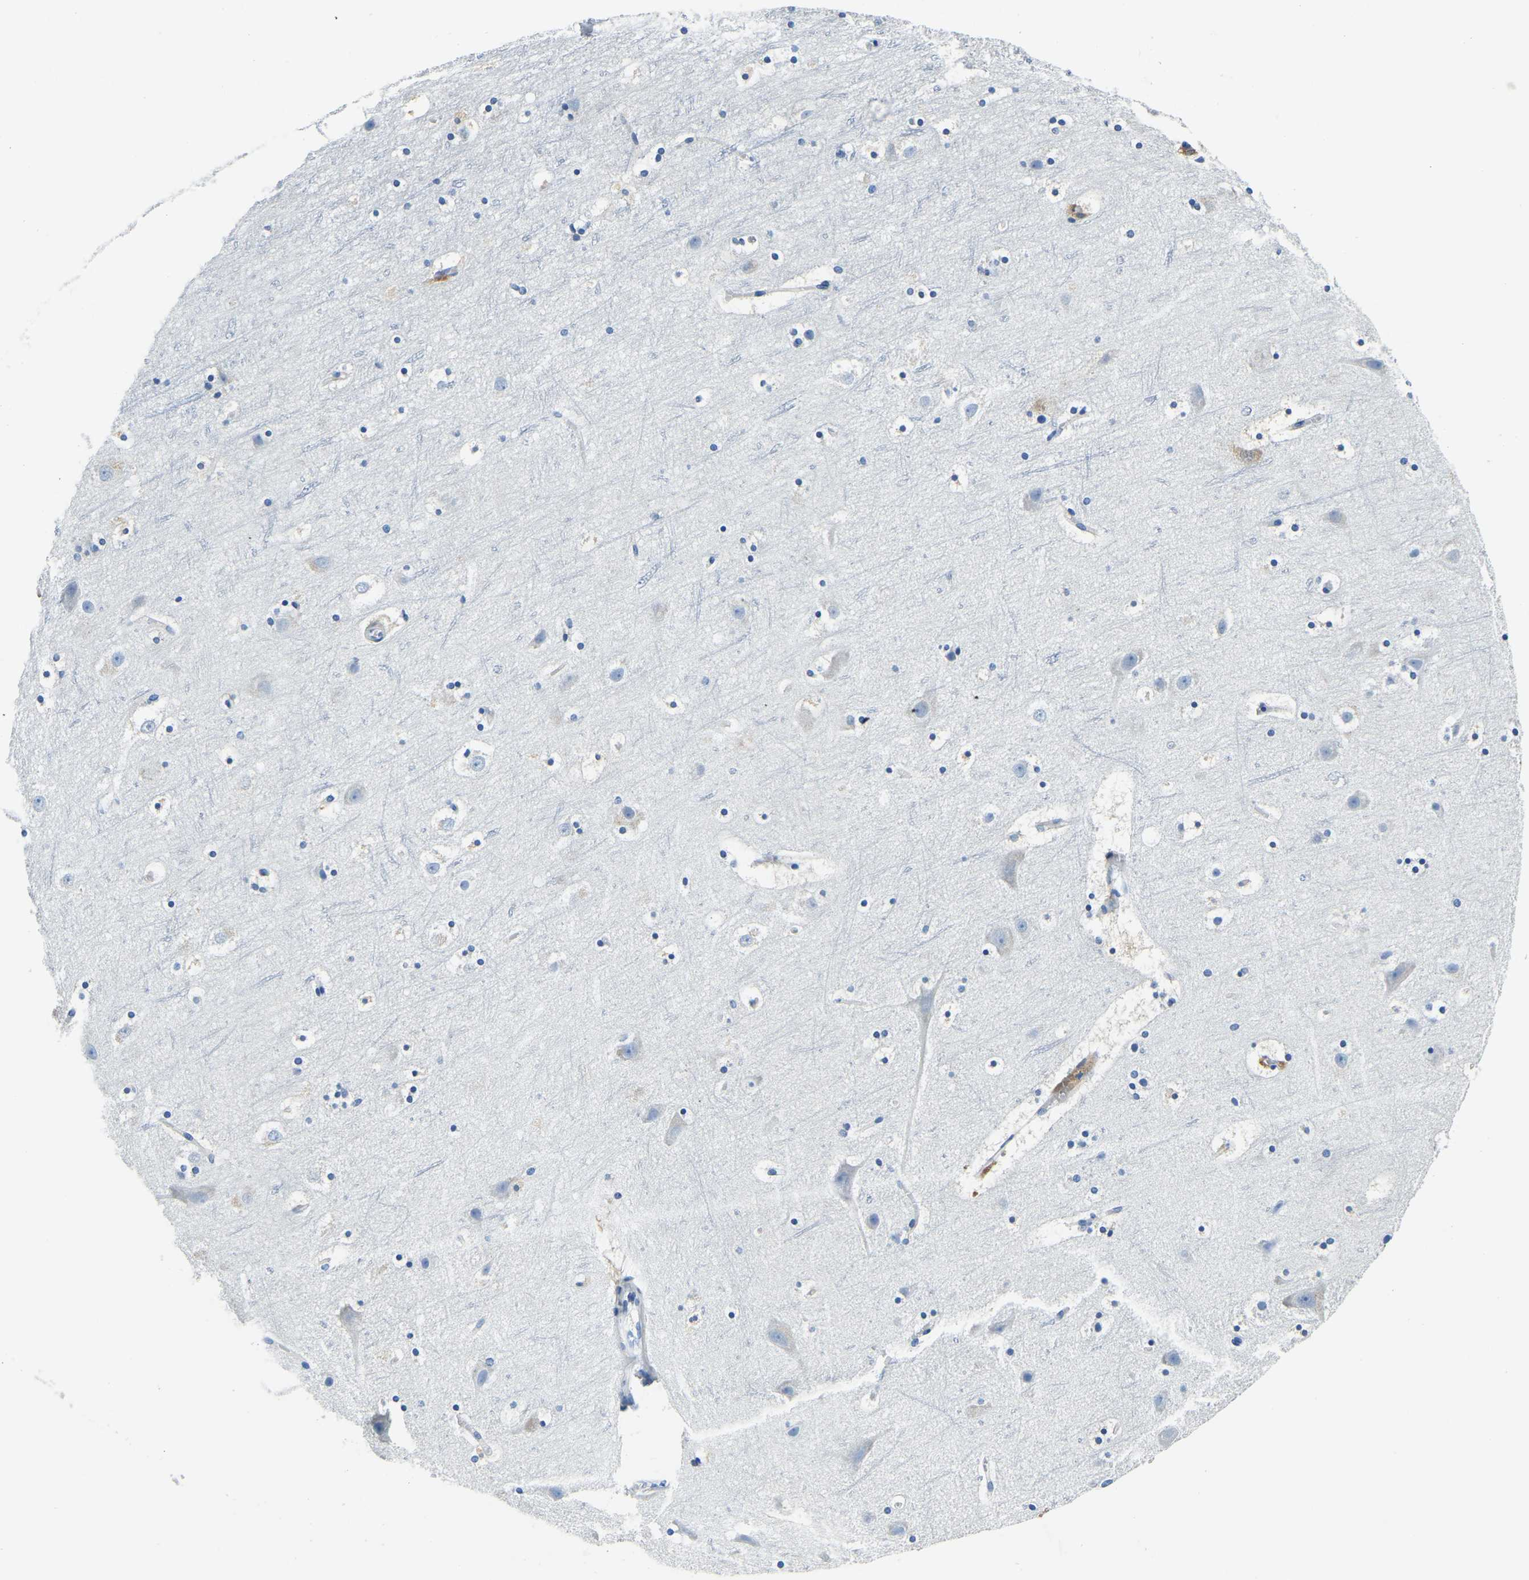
{"staining": {"intensity": "negative", "quantity": "none", "location": "none"}, "tissue": "cerebral cortex", "cell_type": "Endothelial cells", "image_type": "normal", "snomed": [{"axis": "morphology", "description": "Normal tissue, NOS"}, {"axis": "topography", "description": "Cerebral cortex"}], "caption": "High power microscopy micrograph of an IHC histopathology image of normal cerebral cortex, revealing no significant expression in endothelial cells.", "gene": "ZDHHC13", "patient": {"sex": "male", "age": 45}}